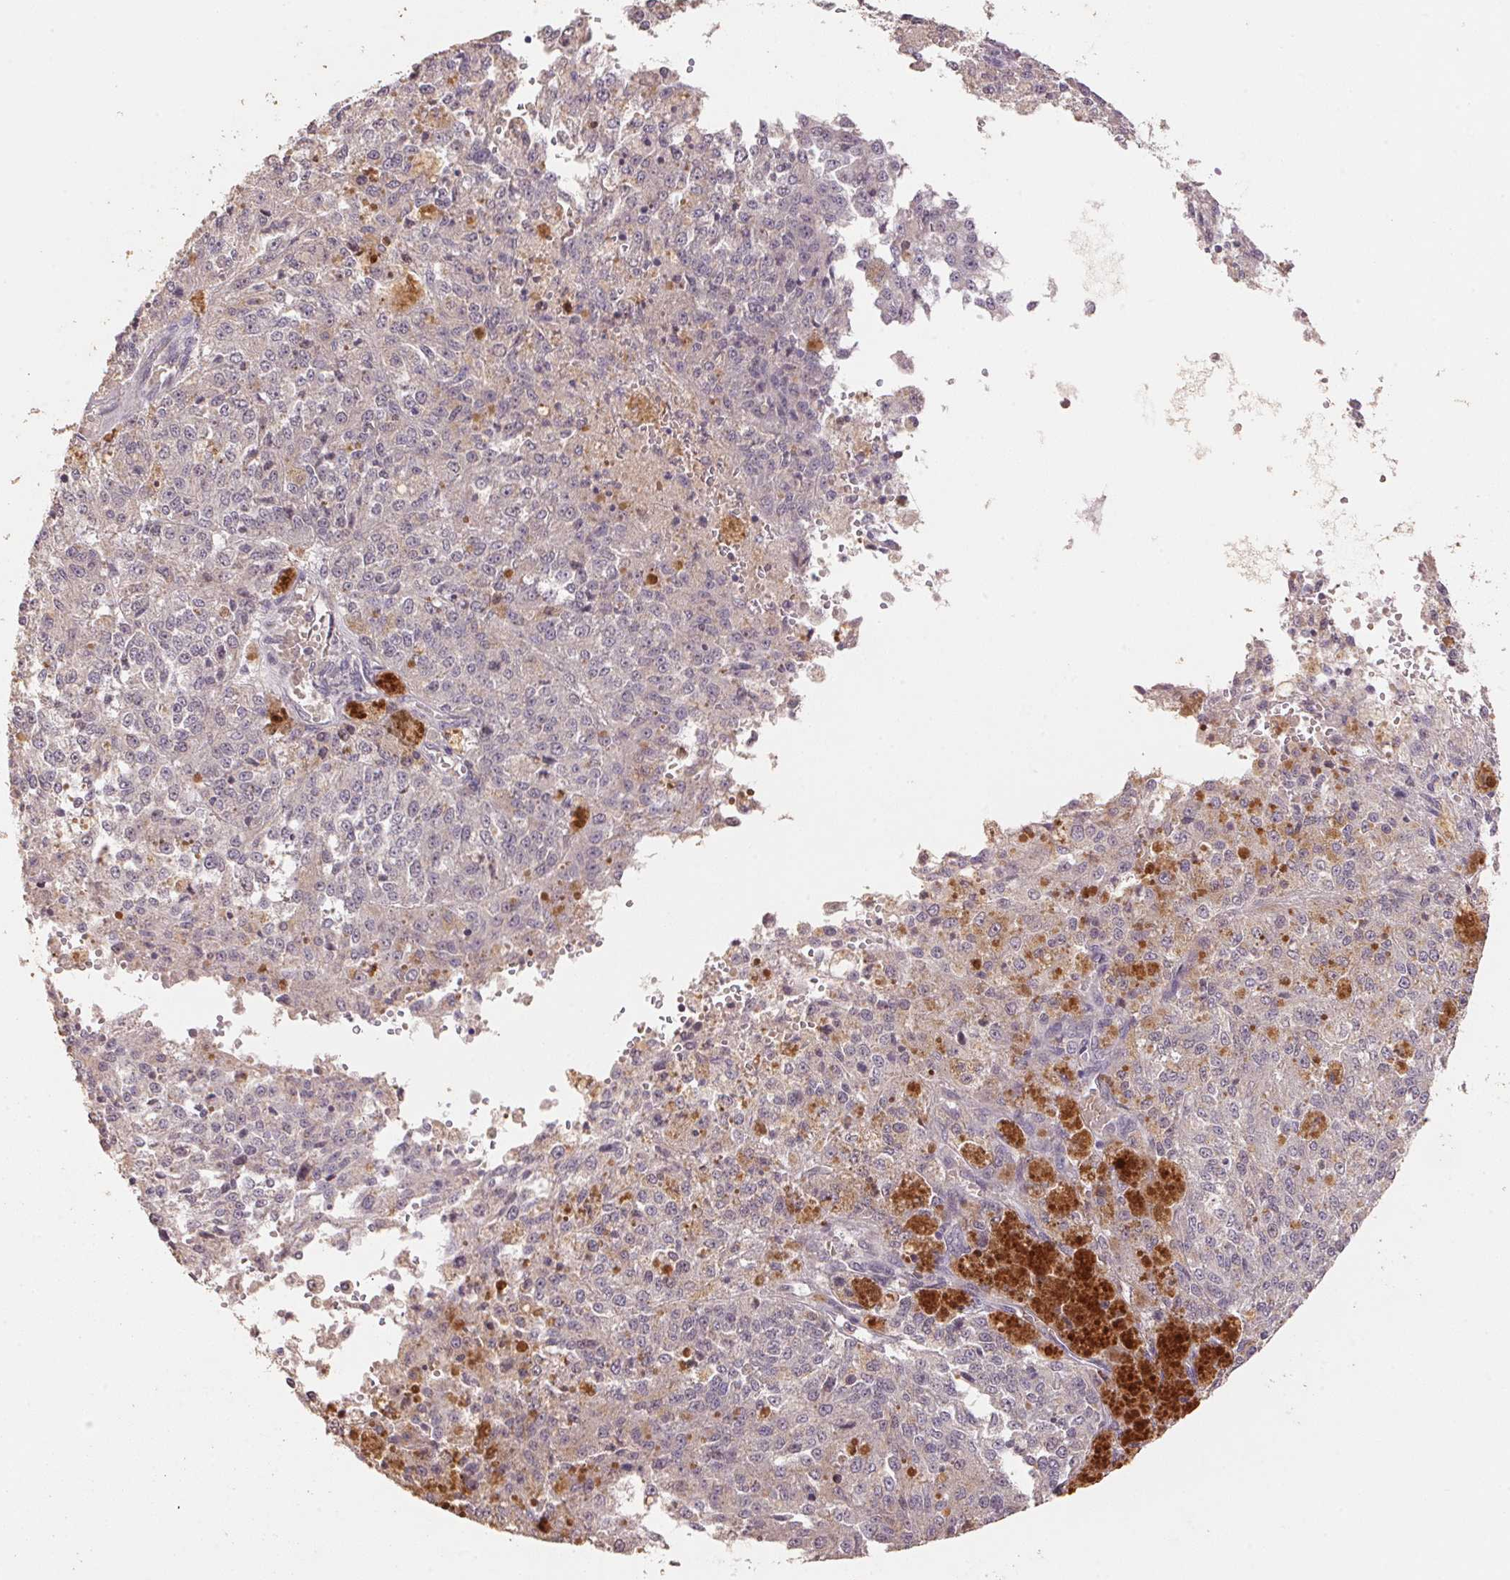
{"staining": {"intensity": "negative", "quantity": "none", "location": "none"}, "tissue": "melanoma", "cell_type": "Tumor cells", "image_type": "cancer", "snomed": [{"axis": "morphology", "description": "Malignant melanoma, Metastatic site"}, {"axis": "topography", "description": "Lymph node"}], "caption": "Image shows no protein expression in tumor cells of malignant melanoma (metastatic site) tissue.", "gene": "CENPF", "patient": {"sex": "female", "age": 64}}